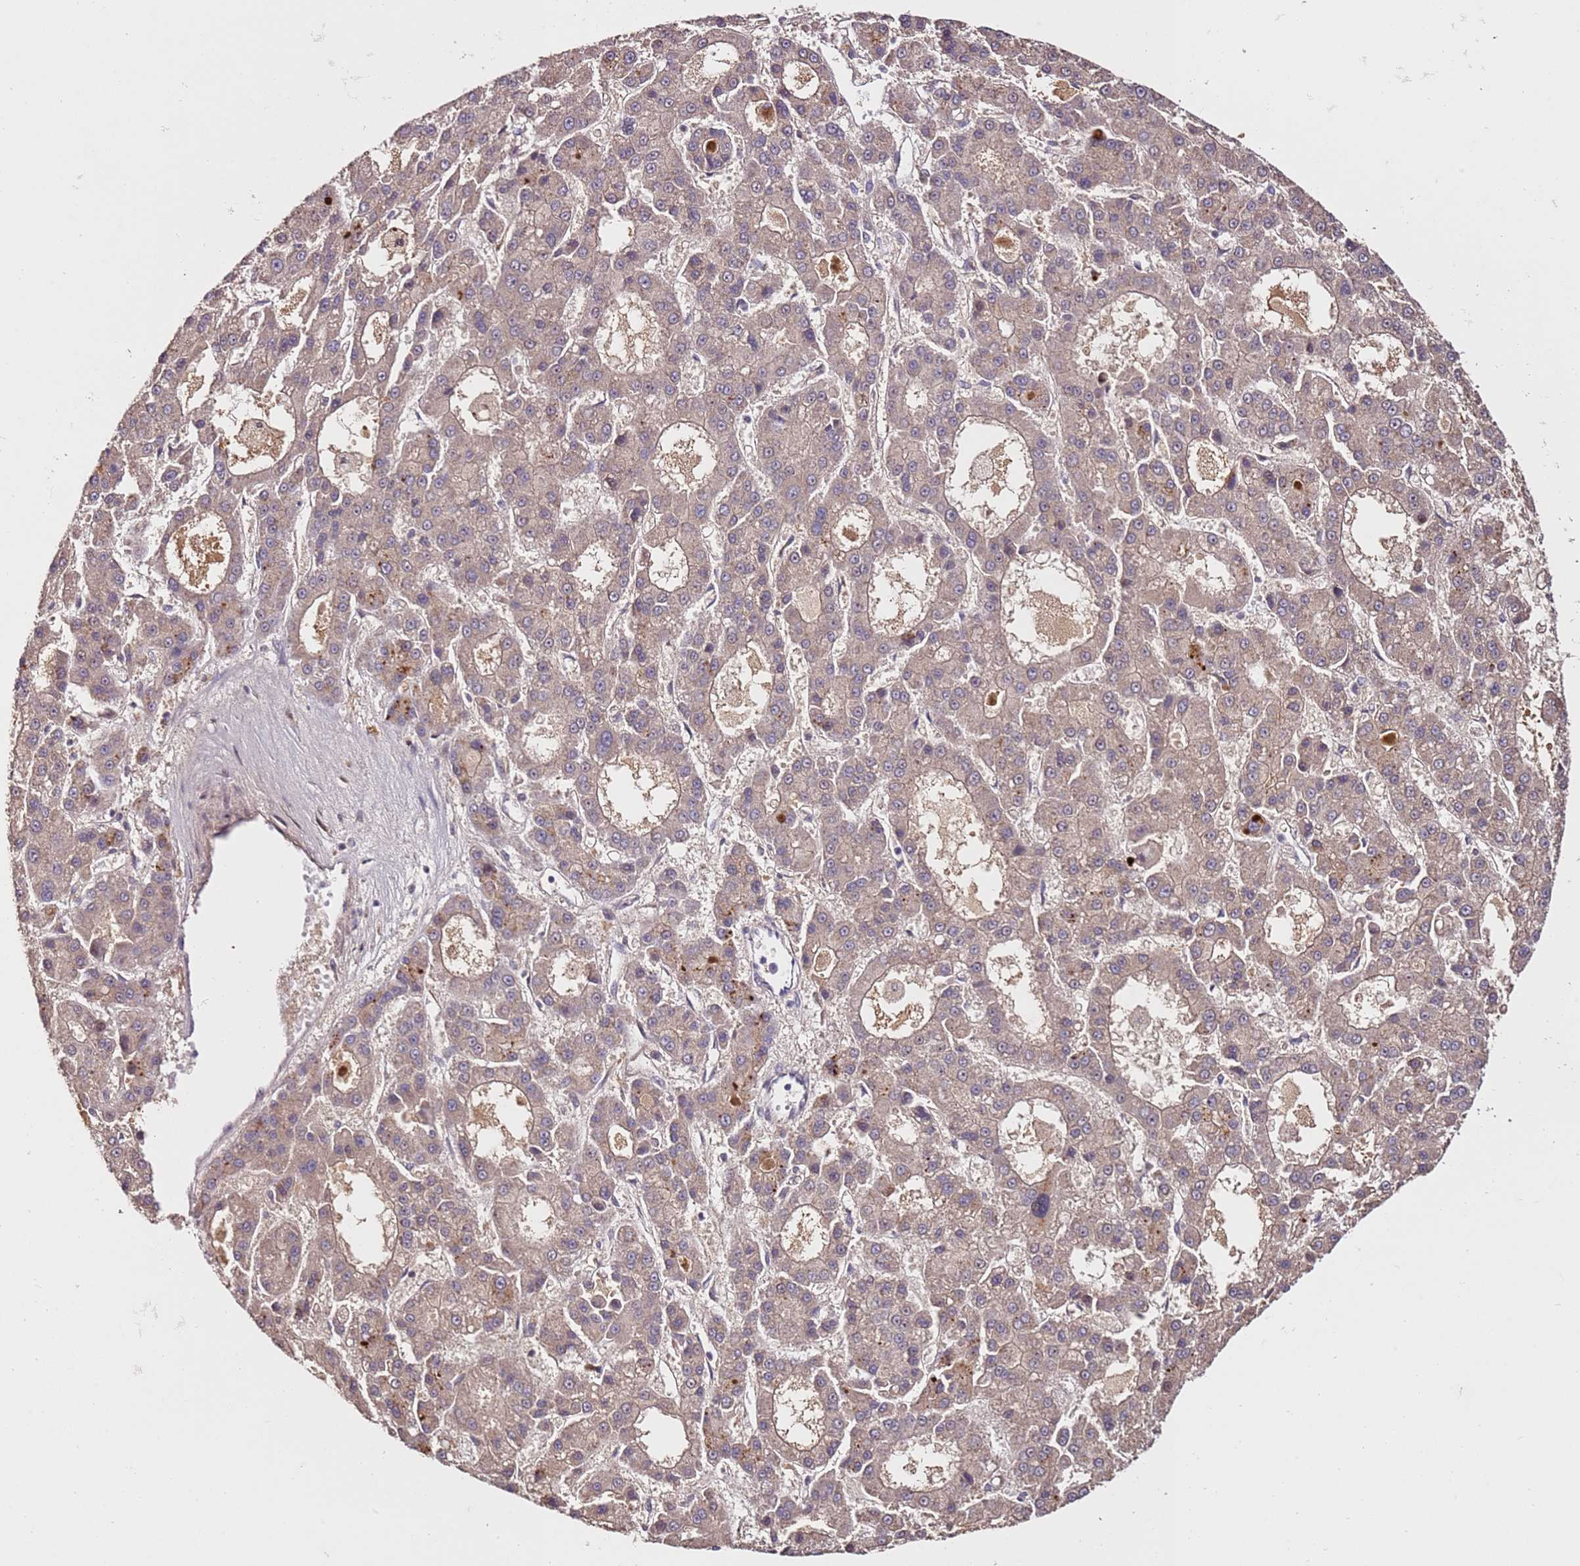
{"staining": {"intensity": "weak", "quantity": ">75%", "location": "cytoplasmic/membranous"}, "tissue": "liver cancer", "cell_type": "Tumor cells", "image_type": "cancer", "snomed": [{"axis": "morphology", "description": "Carcinoma, Hepatocellular, NOS"}, {"axis": "topography", "description": "Liver"}], "caption": "Protein staining of hepatocellular carcinoma (liver) tissue shows weak cytoplasmic/membranous positivity in approximately >75% of tumor cells.", "gene": "DDX27", "patient": {"sex": "male", "age": 70}}